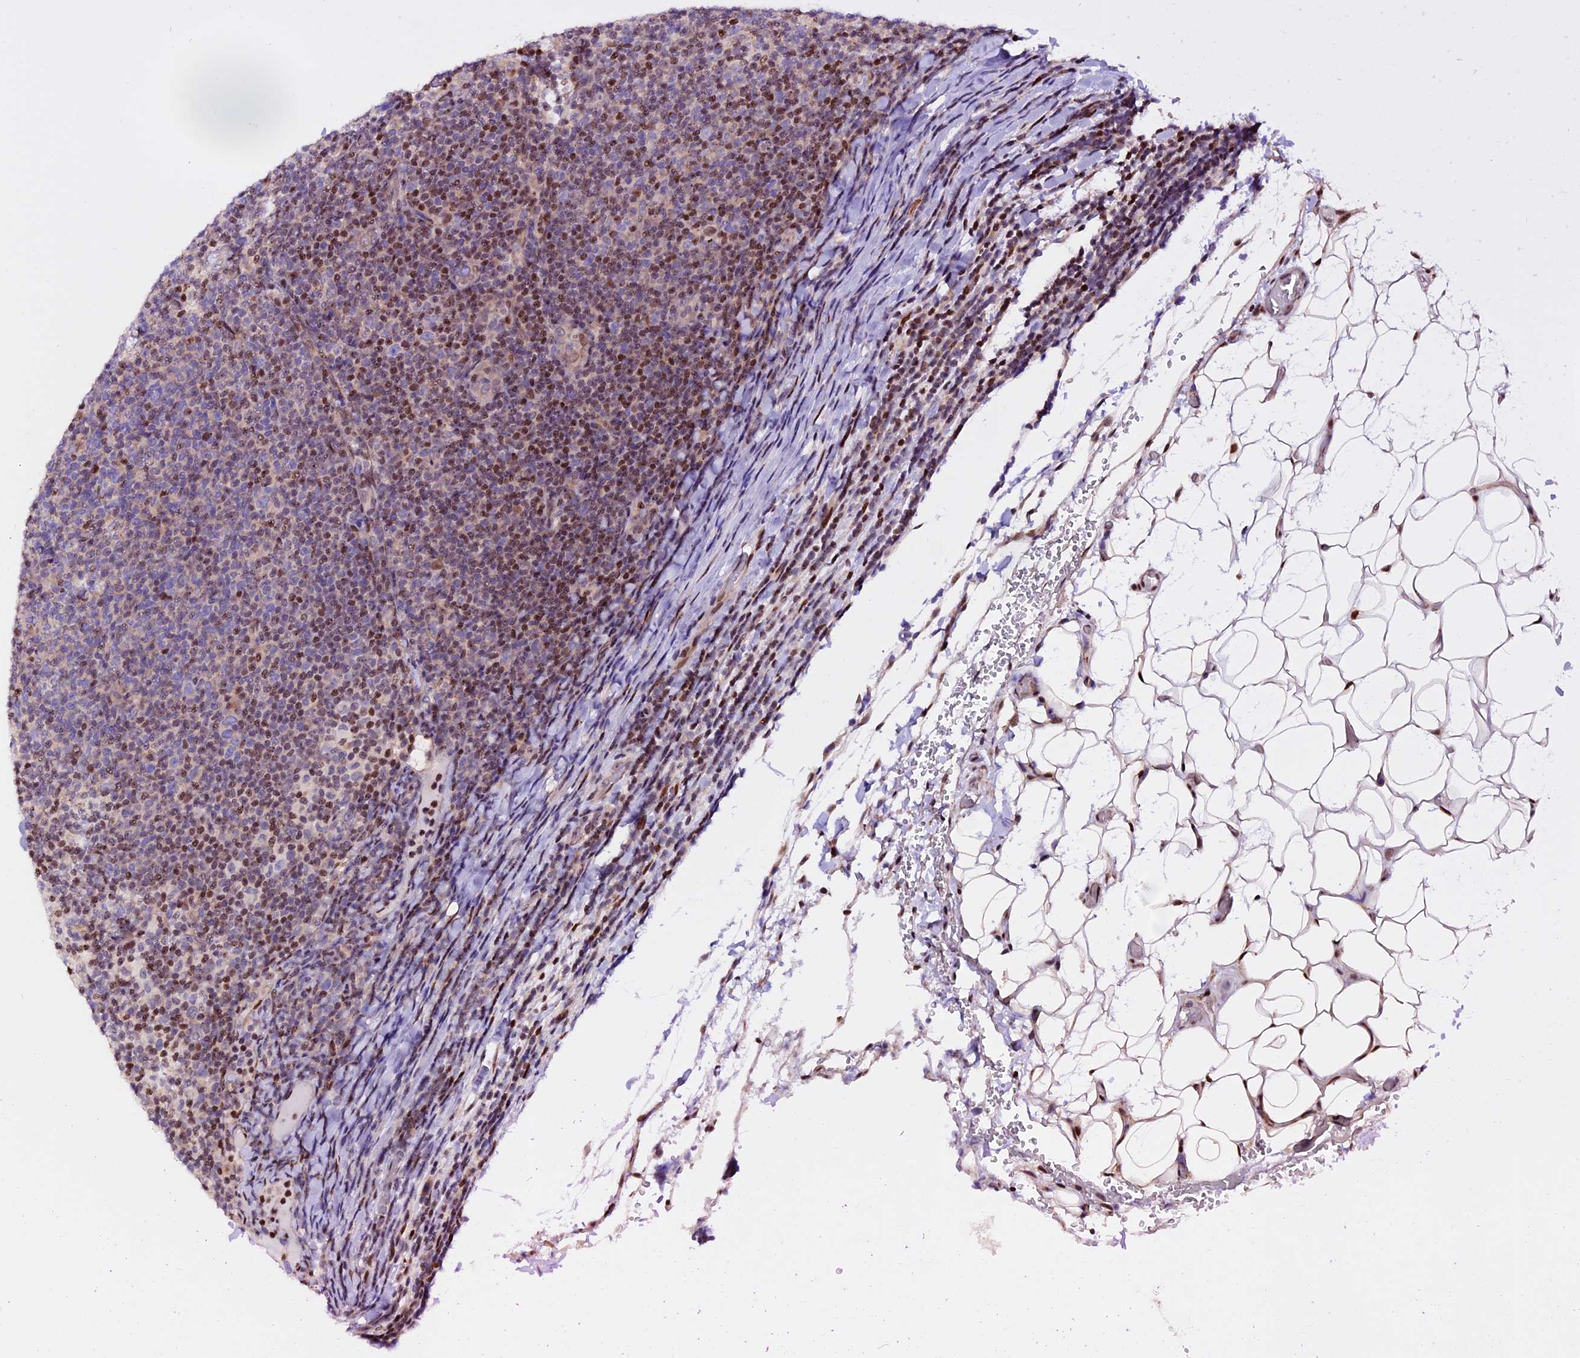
{"staining": {"intensity": "moderate", "quantity": "25%-75%", "location": "nuclear"}, "tissue": "lymphoma", "cell_type": "Tumor cells", "image_type": "cancer", "snomed": [{"axis": "morphology", "description": "Malignant lymphoma, non-Hodgkin's type, Low grade"}, {"axis": "topography", "description": "Lymph node"}], "caption": "Human low-grade malignant lymphoma, non-Hodgkin's type stained with a brown dye demonstrates moderate nuclear positive expression in approximately 25%-75% of tumor cells.", "gene": "RINL", "patient": {"sex": "male", "age": 66}}